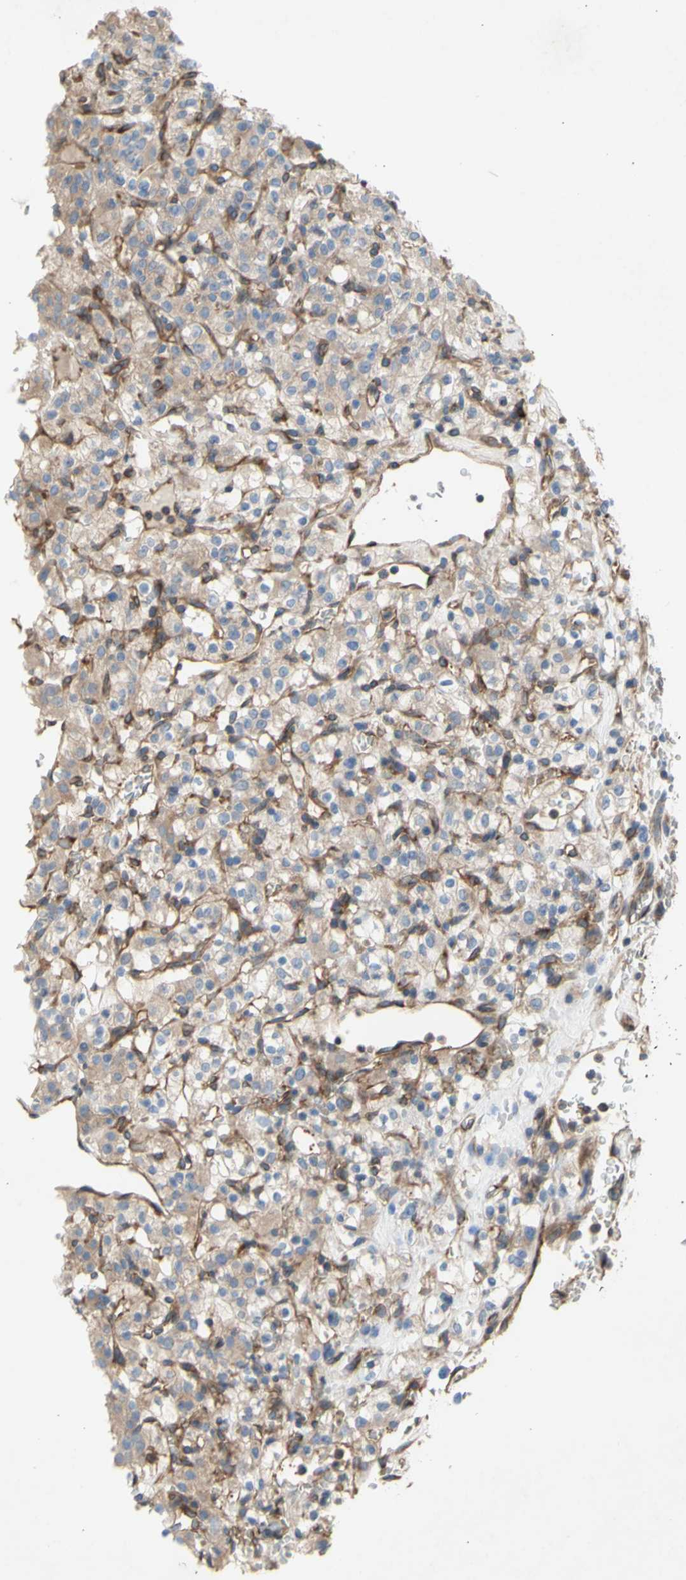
{"staining": {"intensity": "weak", "quantity": "25%-75%", "location": "cytoplasmic/membranous"}, "tissue": "renal cancer", "cell_type": "Tumor cells", "image_type": "cancer", "snomed": [{"axis": "morphology", "description": "Normal tissue, NOS"}, {"axis": "morphology", "description": "Adenocarcinoma, NOS"}, {"axis": "topography", "description": "Kidney"}], "caption": "Weak cytoplasmic/membranous positivity for a protein is identified in about 25%-75% of tumor cells of renal adenocarcinoma using IHC.", "gene": "KLC1", "patient": {"sex": "female", "age": 72}}